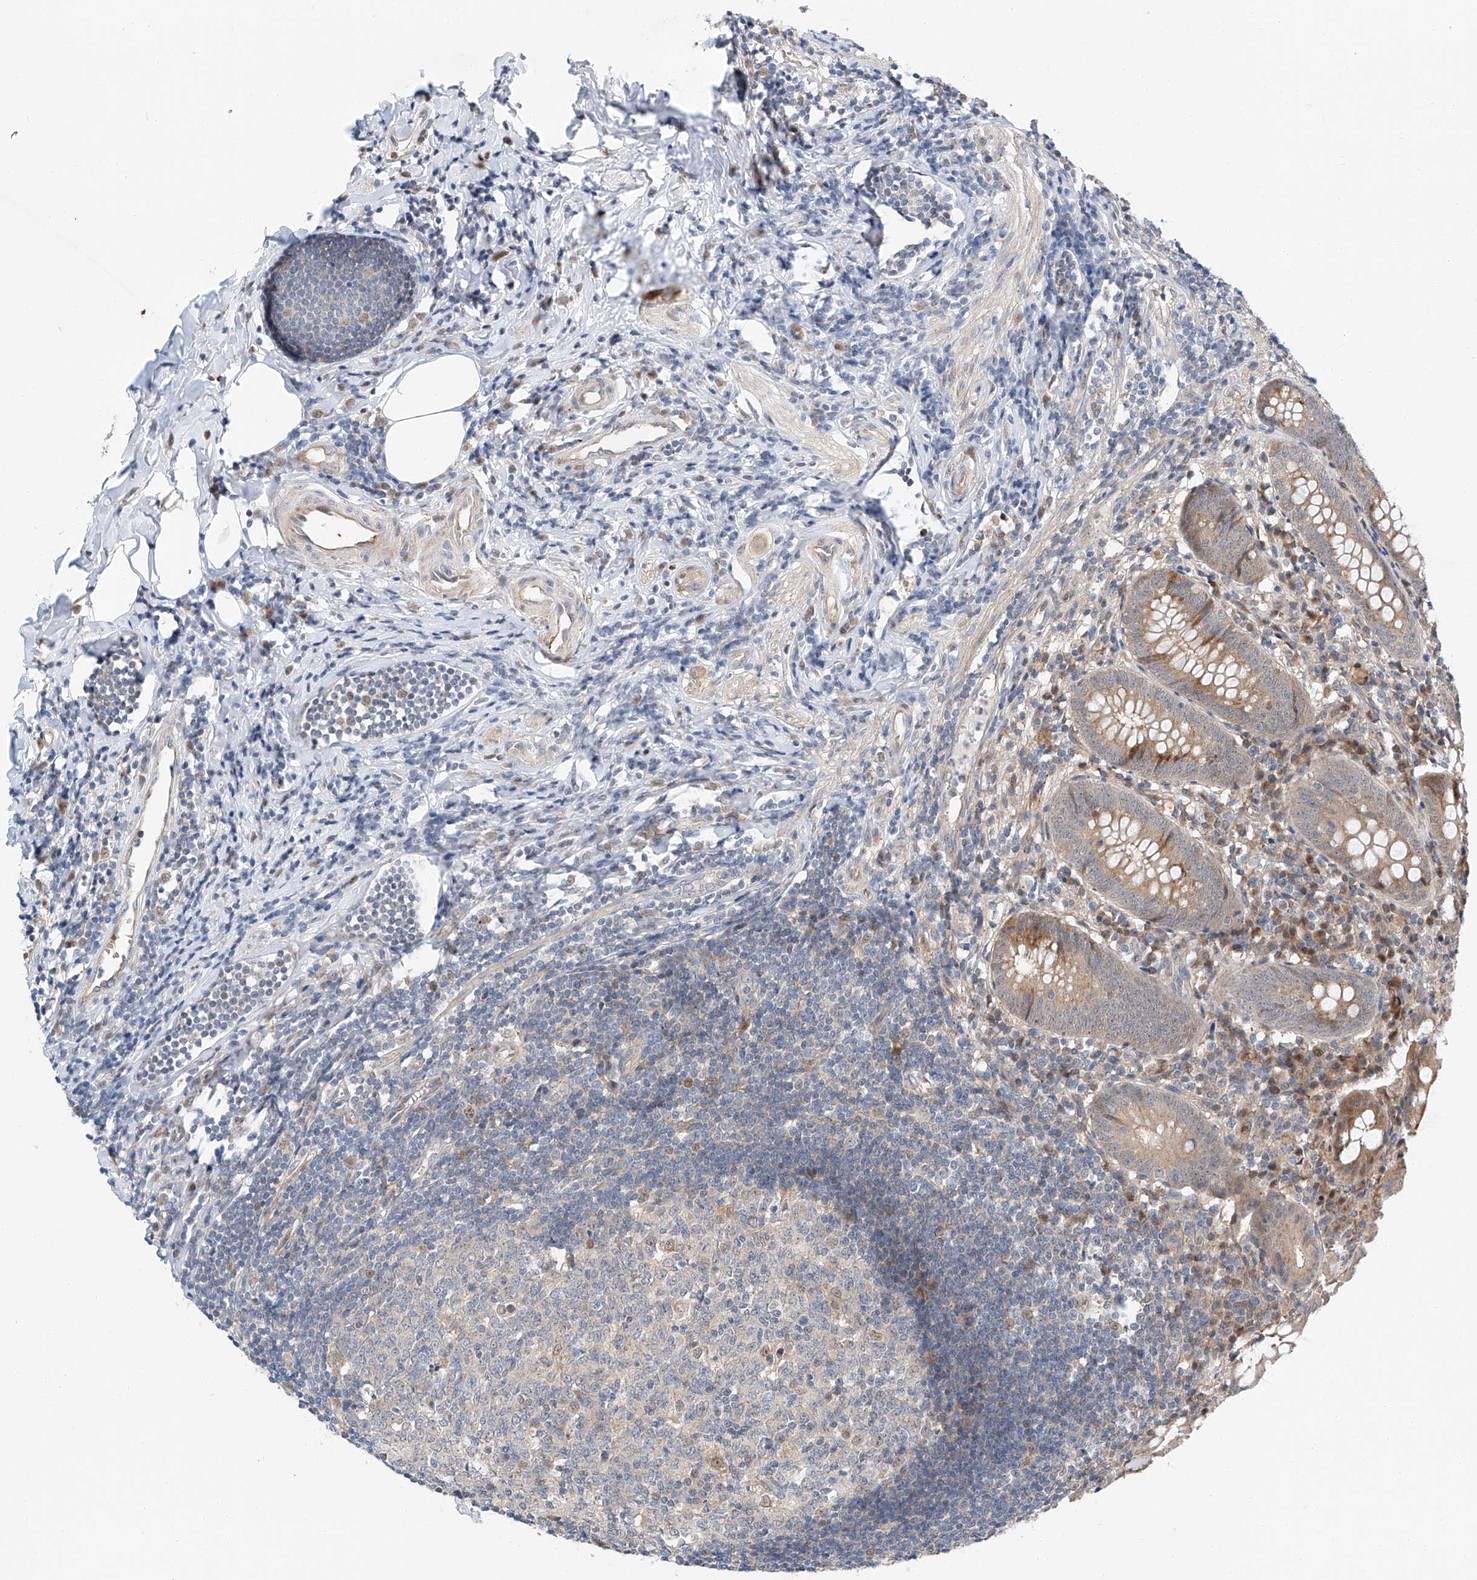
{"staining": {"intensity": "moderate", "quantity": "25%-75%", "location": "cytoplasmic/membranous"}, "tissue": "appendix", "cell_type": "Glandular cells", "image_type": "normal", "snomed": [{"axis": "morphology", "description": "Normal tissue, NOS"}, {"axis": "topography", "description": "Appendix"}], "caption": "Immunohistochemistry (IHC) image of normal appendix: appendix stained using IHC displays medium levels of moderate protein expression localized specifically in the cytoplasmic/membranous of glandular cells, appearing as a cytoplasmic/membranous brown color.", "gene": "CLDND1", "patient": {"sex": "female", "age": 54}}